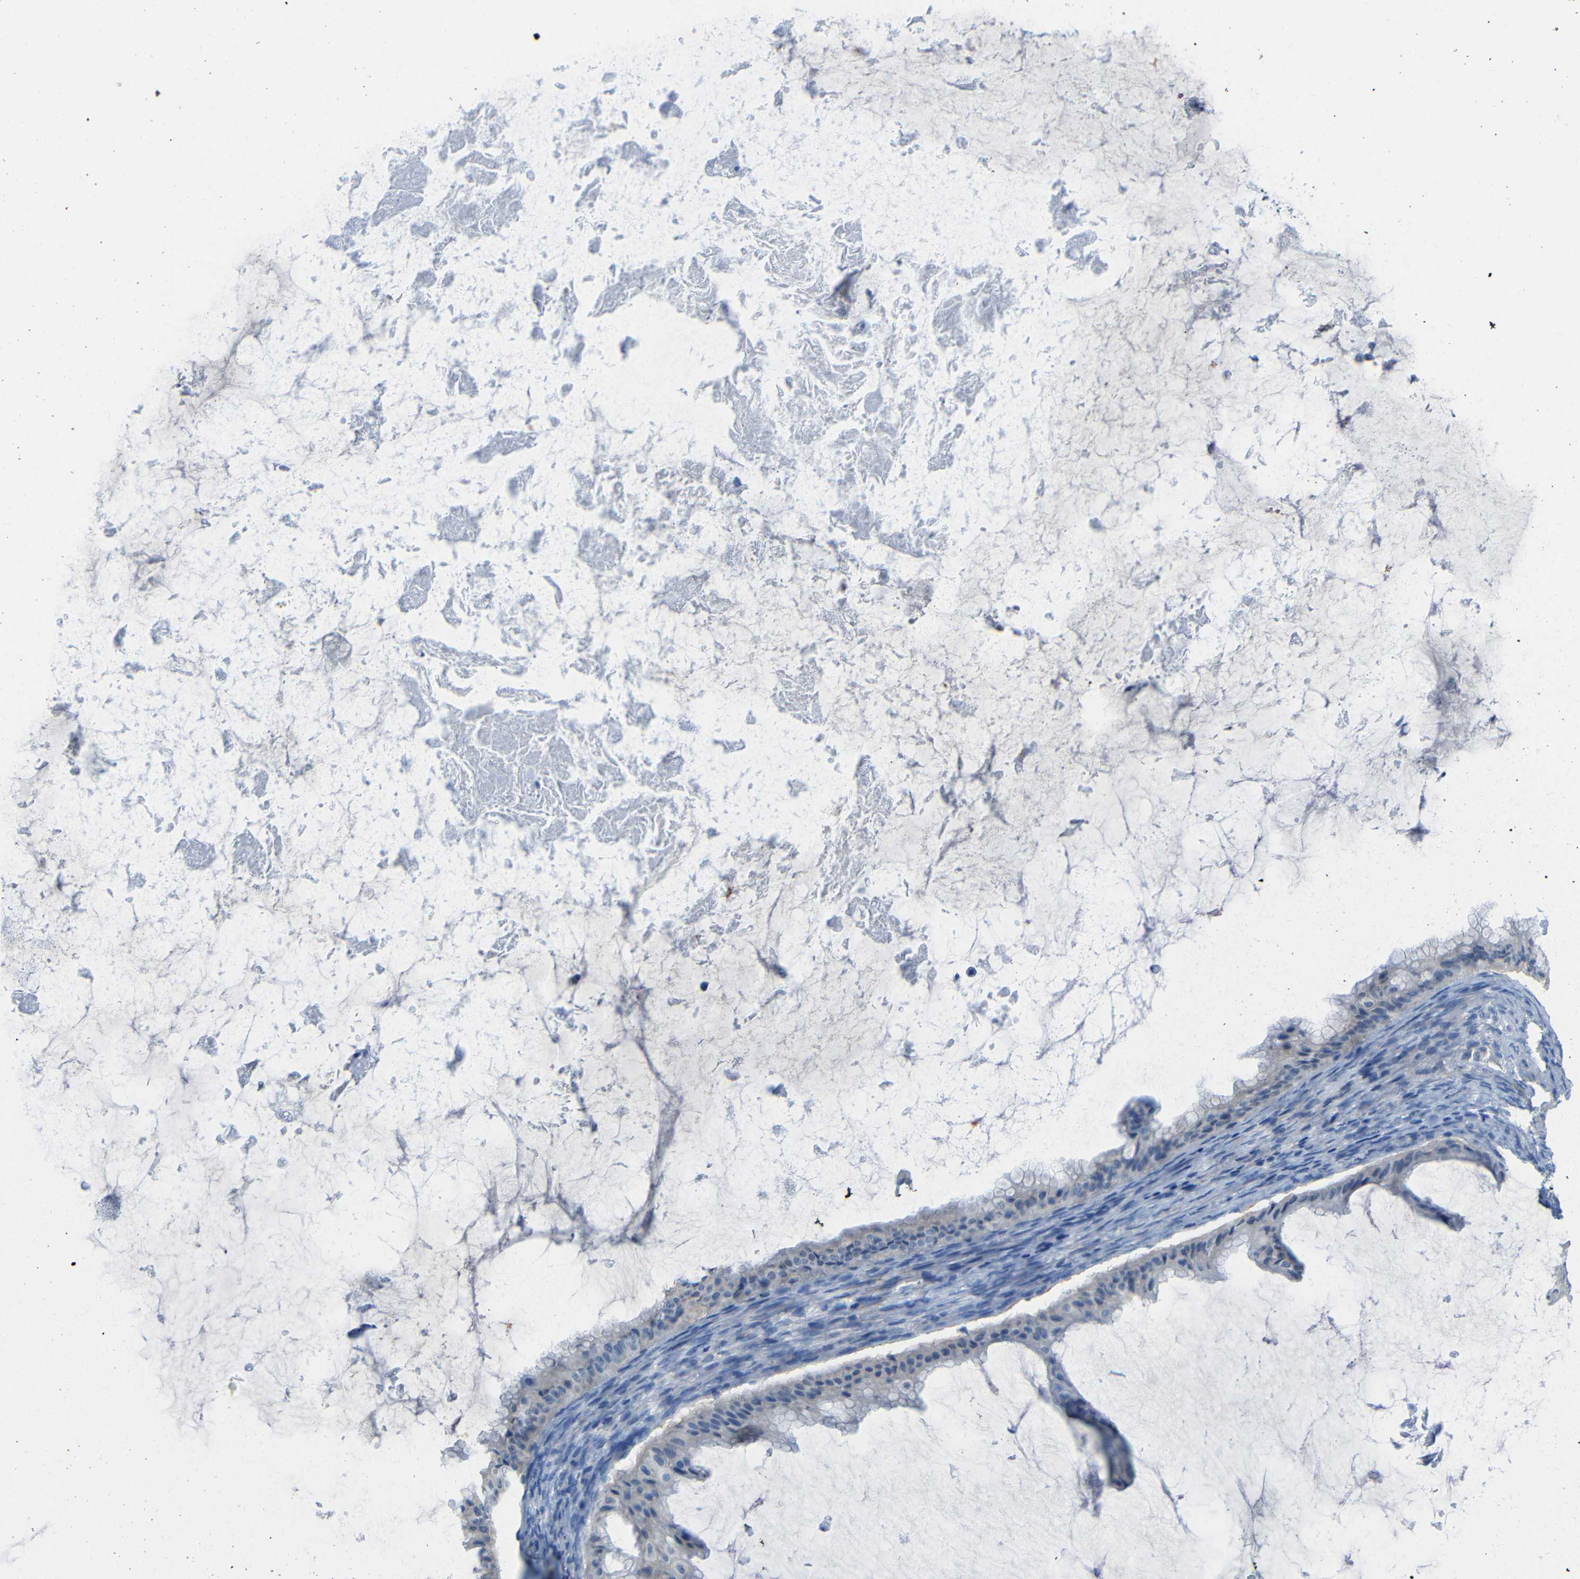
{"staining": {"intensity": "negative", "quantity": "none", "location": "none"}, "tissue": "ovarian cancer", "cell_type": "Tumor cells", "image_type": "cancer", "snomed": [{"axis": "morphology", "description": "Cystadenocarcinoma, mucinous, NOS"}, {"axis": "topography", "description": "Ovary"}], "caption": "Immunohistochemical staining of human ovarian cancer (mucinous cystadenocarcinoma) displays no significant staining in tumor cells.", "gene": "NEGR1", "patient": {"sex": "female", "age": 61}}